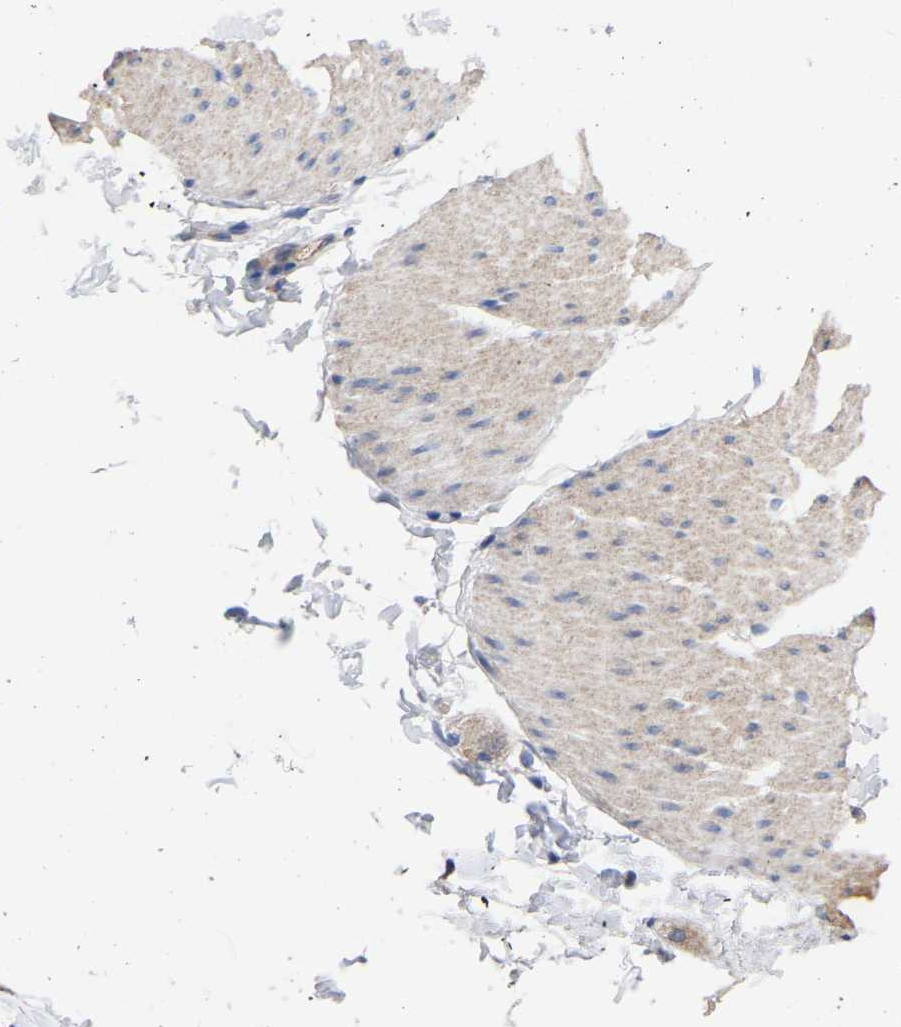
{"staining": {"intensity": "weak", "quantity": "<25%", "location": "cytoplasmic/membranous"}, "tissue": "smooth muscle", "cell_type": "Smooth muscle cells", "image_type": "normal", "snomed": [{"axis": "morphology", "description": "Normal tissue, NOS"}, {"axis": "topography", "description": "Smooth muscle"}, {"axis": "topography", "description": "Colon"}], "caption": "High power microscopy photomicrograph of an IHC micrograph of unremarkable smooth muscle, revealing no significant positivity in smooth muscle cells.", "gene": "TCP1", "patient": {"sex": "male", "age": 67}}